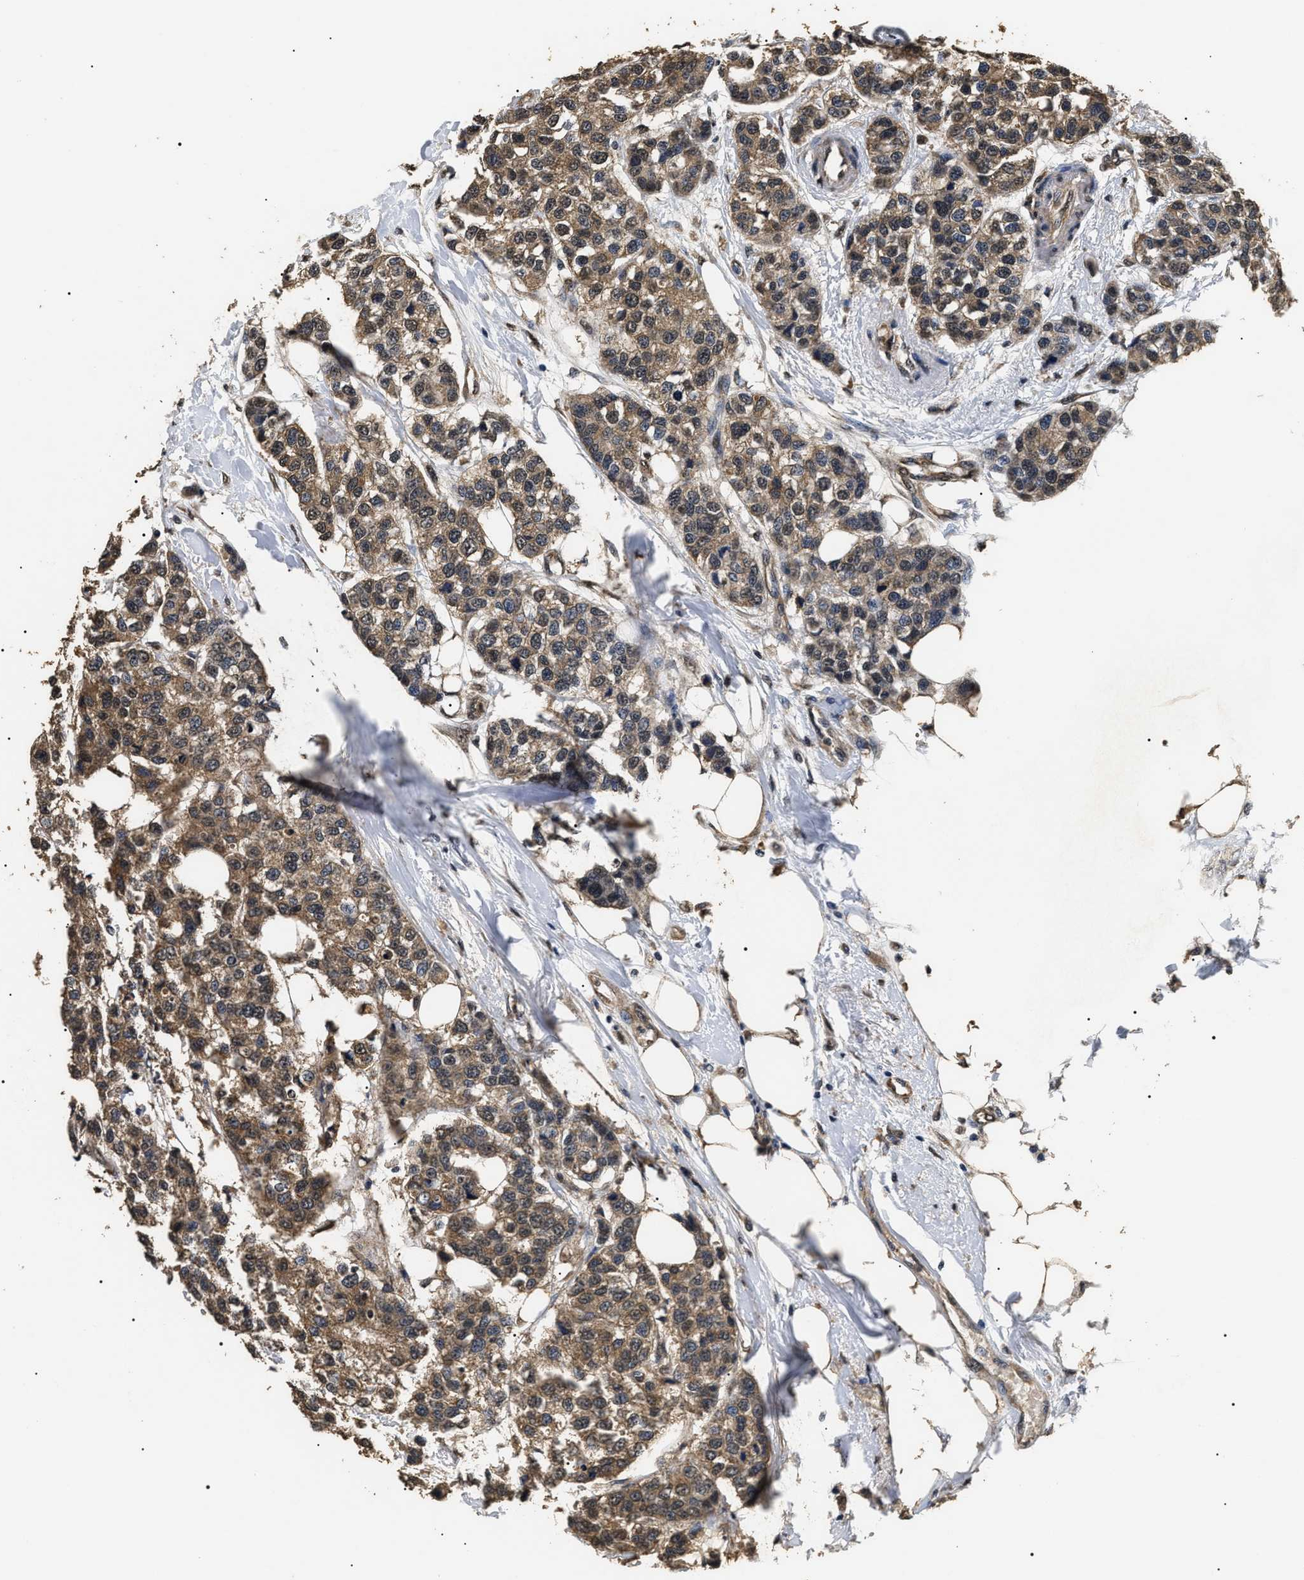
{"staining": {"intensity": "moderate", "quantity": ">75%", "location": "cytoplasmic/membranous,nuclear"}, "tissue": "breast cancer", "cell_type": "Tumor cells", "image_type": "cancer", "snomed": [{"axis": "morphology", "description": "Duct carcinoma"}, {"axis": "topography", "description": "Breast"}], "caption": "A histopathology image of human breast cancer (invasive ductal carcinoma) stained for a protein shows moderate cytoplasmic/membranous and nuclear brown staining in tumor cells. (Brightfield microscopy of DAB IHC at high magnification).", "gene": "PSMD8", "patient": {"sex": "female", "age": 51}}